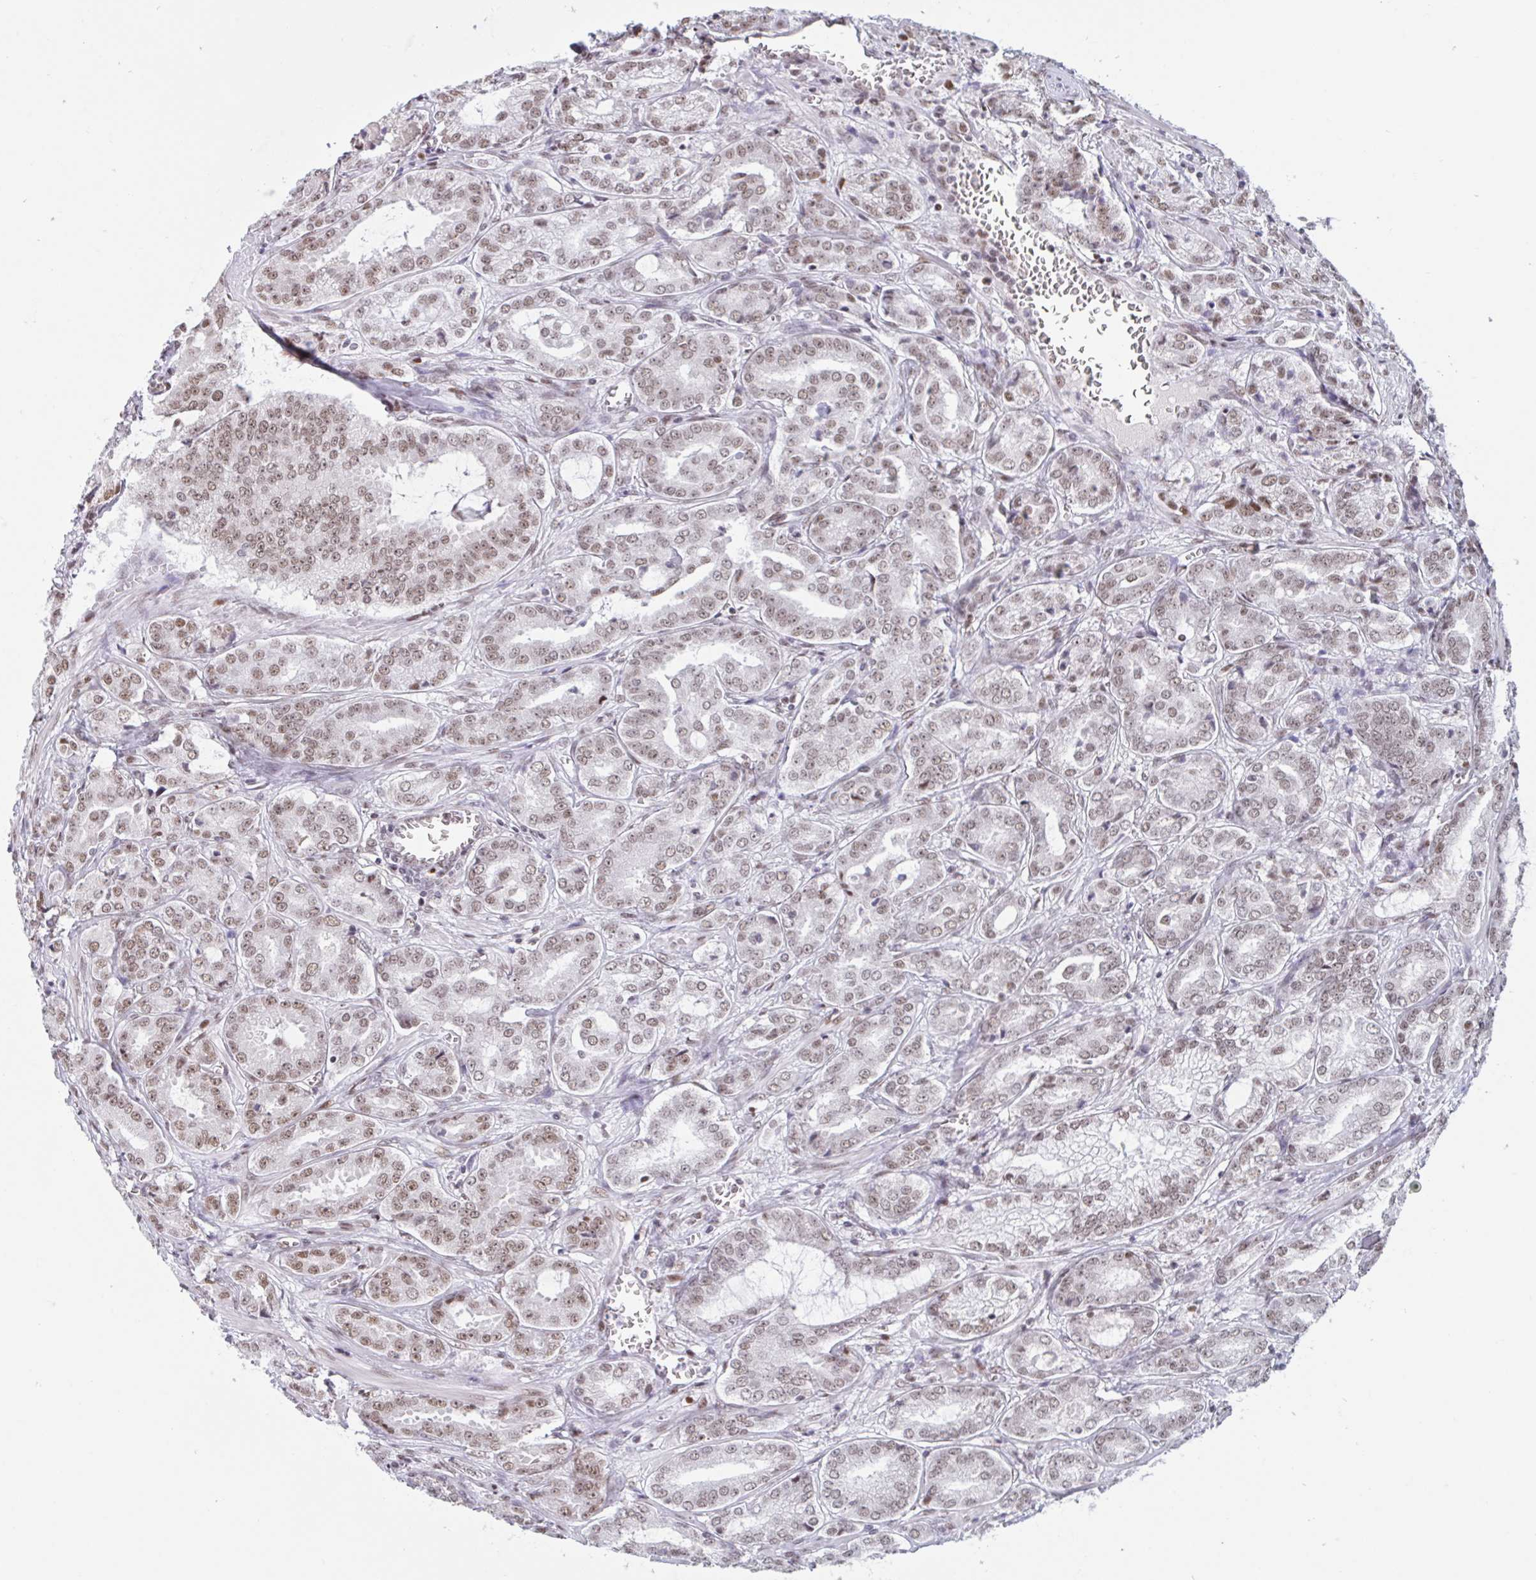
{"staining": {"intensity": "moderate", "quantity": ">75%", "location": "nuclear"}, "tissue": "prostate cancer", "cell_type": "Tumor cells", "image_type": "cancer", "snomed": [{"axis": "morphology", "description": "Adenocarcinoma, High grade"}, {"axis": "topography", "description": "Prostate"}], "caption": "This is an image of immunohistochemistry staining of prostate cancer, which shows moderate positivity in the nuclear of tumor cells.", "gene": "CBFA2T2", "patient": {"sex": "male", "age": 64}}